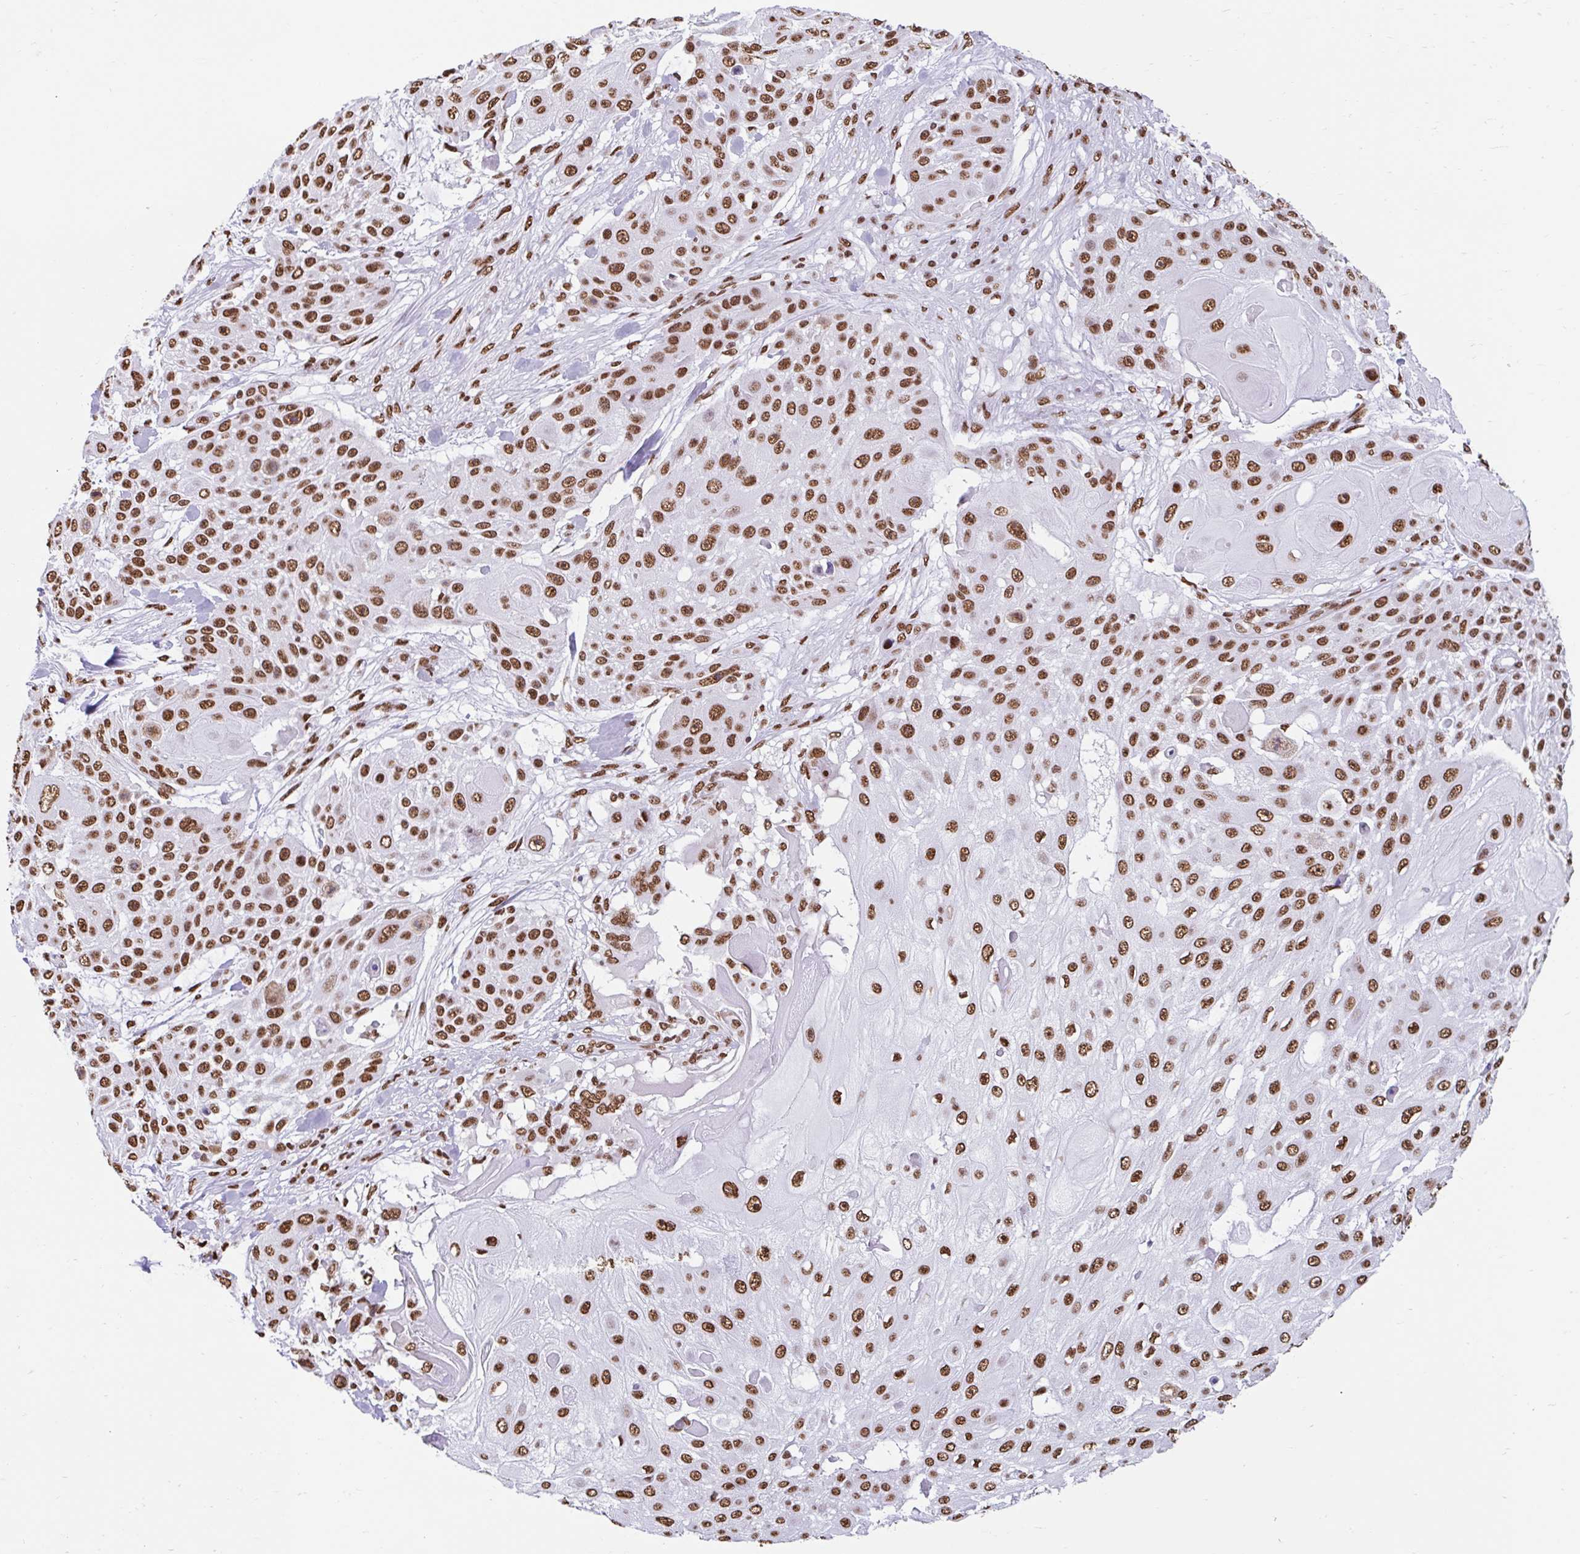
{"staining": {"intensity": "strong", "quantity": ">75%", "location": "nuclear"}, "tissue": "skin cancer", "cell_type": "Tumor cells", "image_type": "cancer", "snomed": [{"axis": "morphology", "description": "Squamous cell carcinoma, NOS"}, {"axis": "topography", "description": "Skin"}], "caption": "A brown stain labels strong nuclear positivity of a protein in human squamous cell carcinoma (skin) tumor cells.", "gene": "KHDRBS1", "patient": {"sex": "female", "age": 86}}